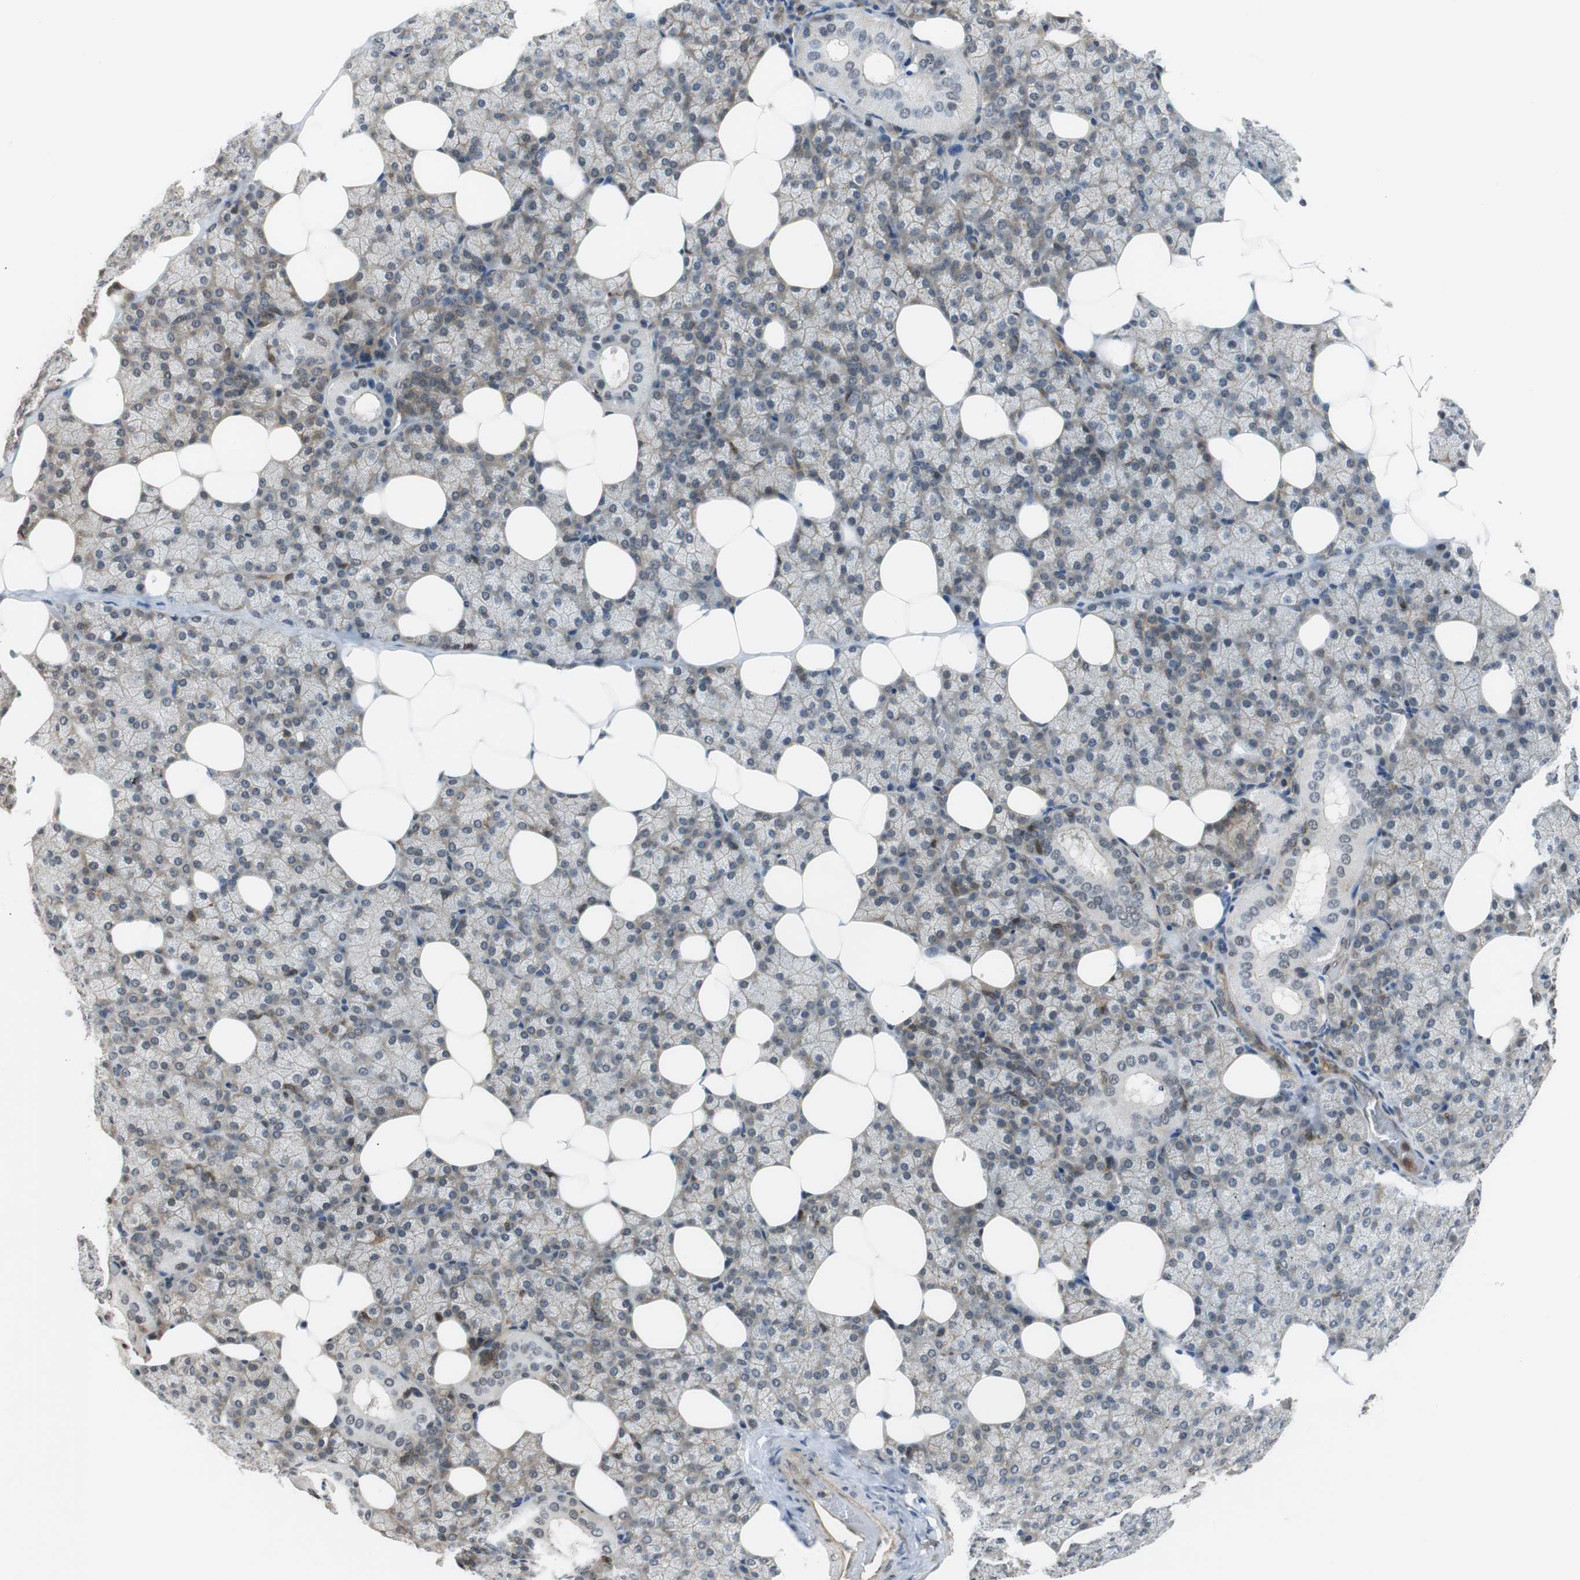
{"staining": {"intensity": "weak", "quantity": "25%-75%", "location": "cytoplasmic/membranous,nuclear"}, "tissue": "salivary gland", "cell_type": "Glandular cells", "image_type": "normal", "snomed": [{"axis": "morphology", "description": "Normal tissue, NOS"}, {"axis": "topography", "description": "Lymph node"}, {"axis": "topography", "description": "Salivary gland"}], "caption": "Immunohistochemistry (IHC) histopathology image of unremarkable human salivary gland stained for a protein (brown), which displays low levels of weak cytoplasmic/membranous,nuclear expression in about 25%-75% of glandular cells.", "gene": "ARPC3", "patient": {"sex": "male", "age": 8}}